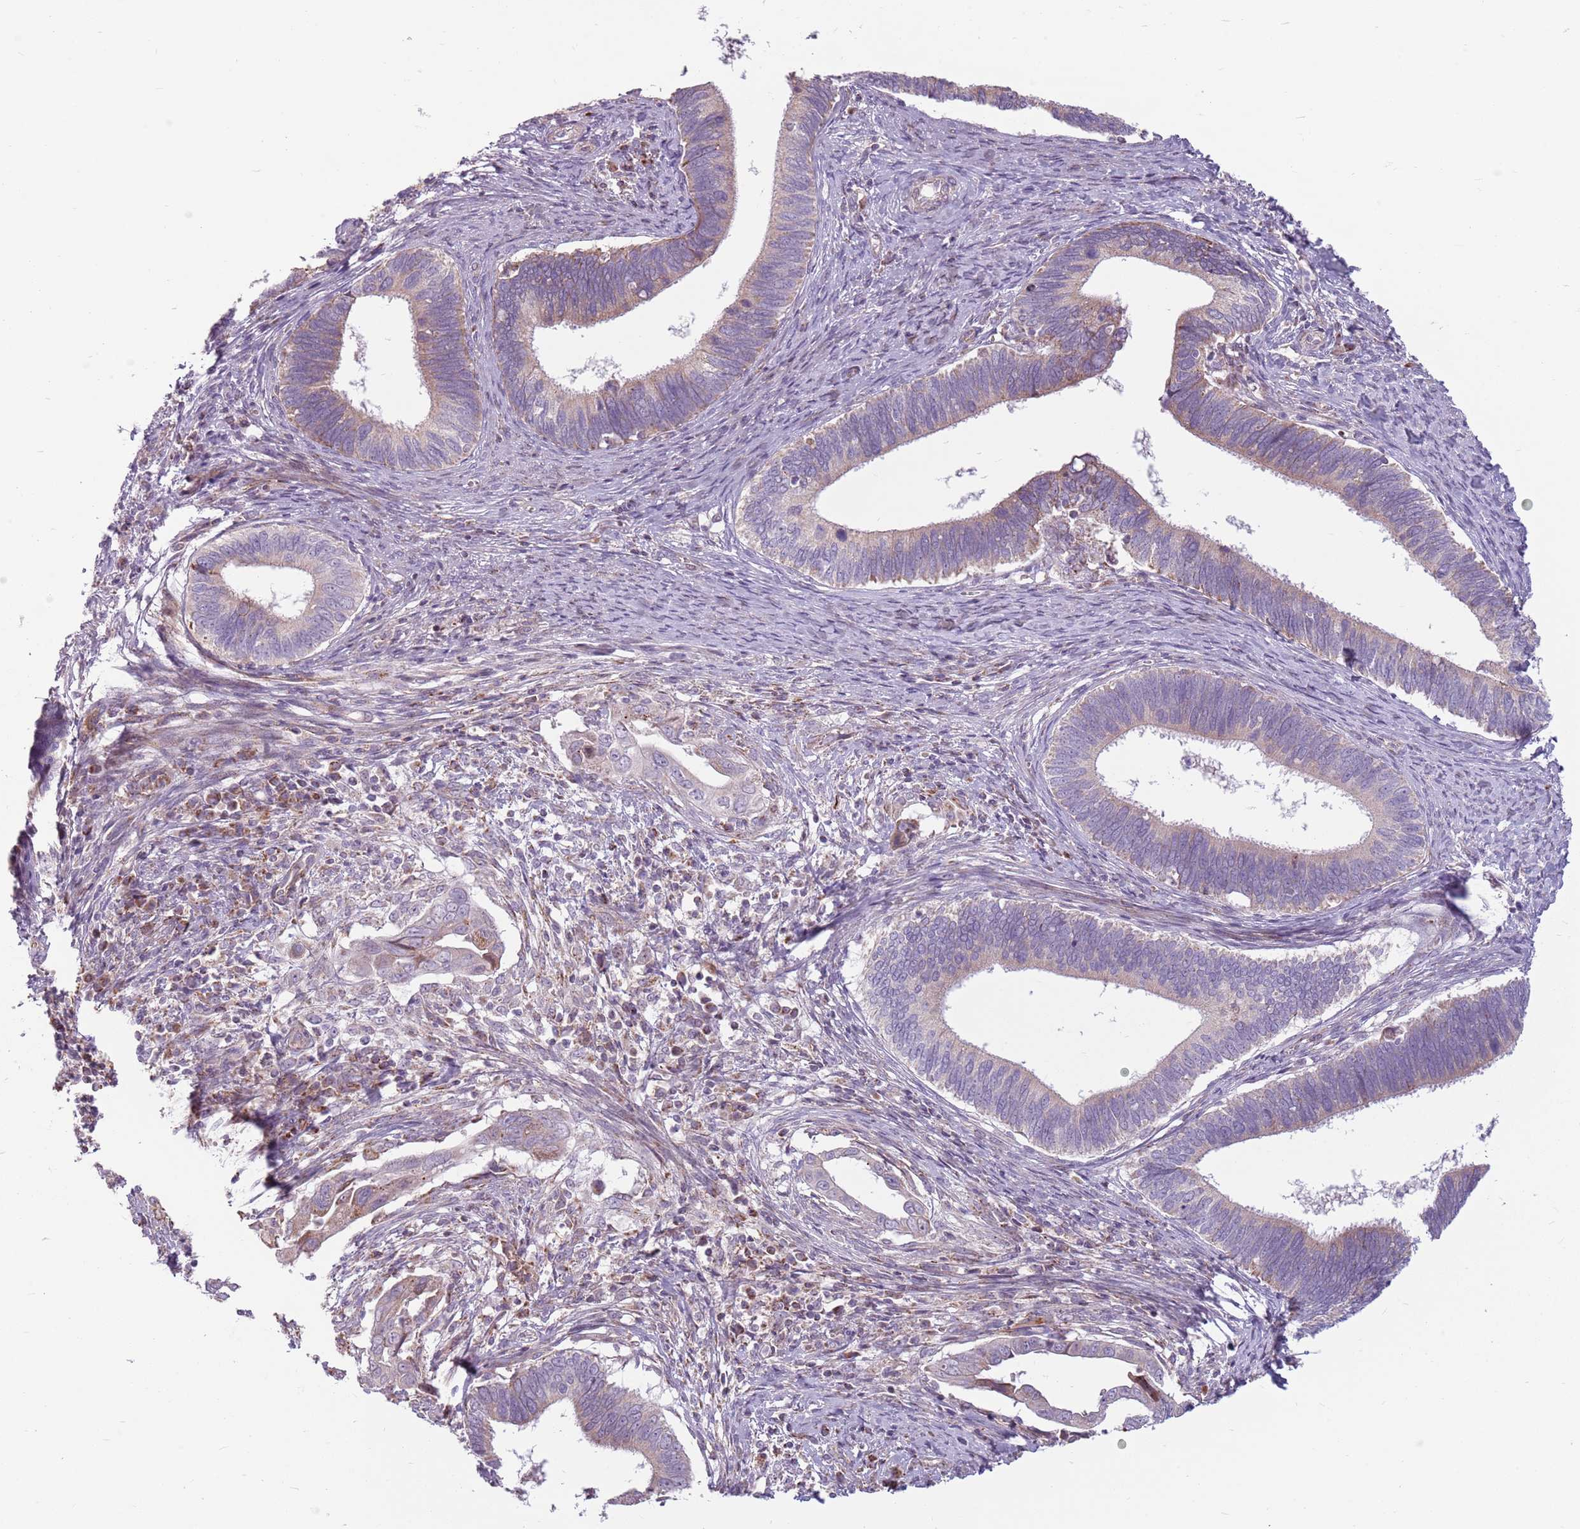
{"staining": {"intensity": "weak", "quantity": "25%-75%", "location": "cytoplasmic/membranous"}, "tissue": "cervical cancer", "cell_type": "Tumor cells", "image_type": "cancer", "snomed": [{"axis": "morphology", "description": "Adenocarcinoma, NOS"}, {"axis": "topography", "description": "Cervix"}], "caption": "Protein staining of cervical cancer tissue shows weak cytoplasmic/membranous expression in approximately 25%-75% of tumor cells.", "gene": "ZNF530", "patient": {"sex": "female", "age": 42}}